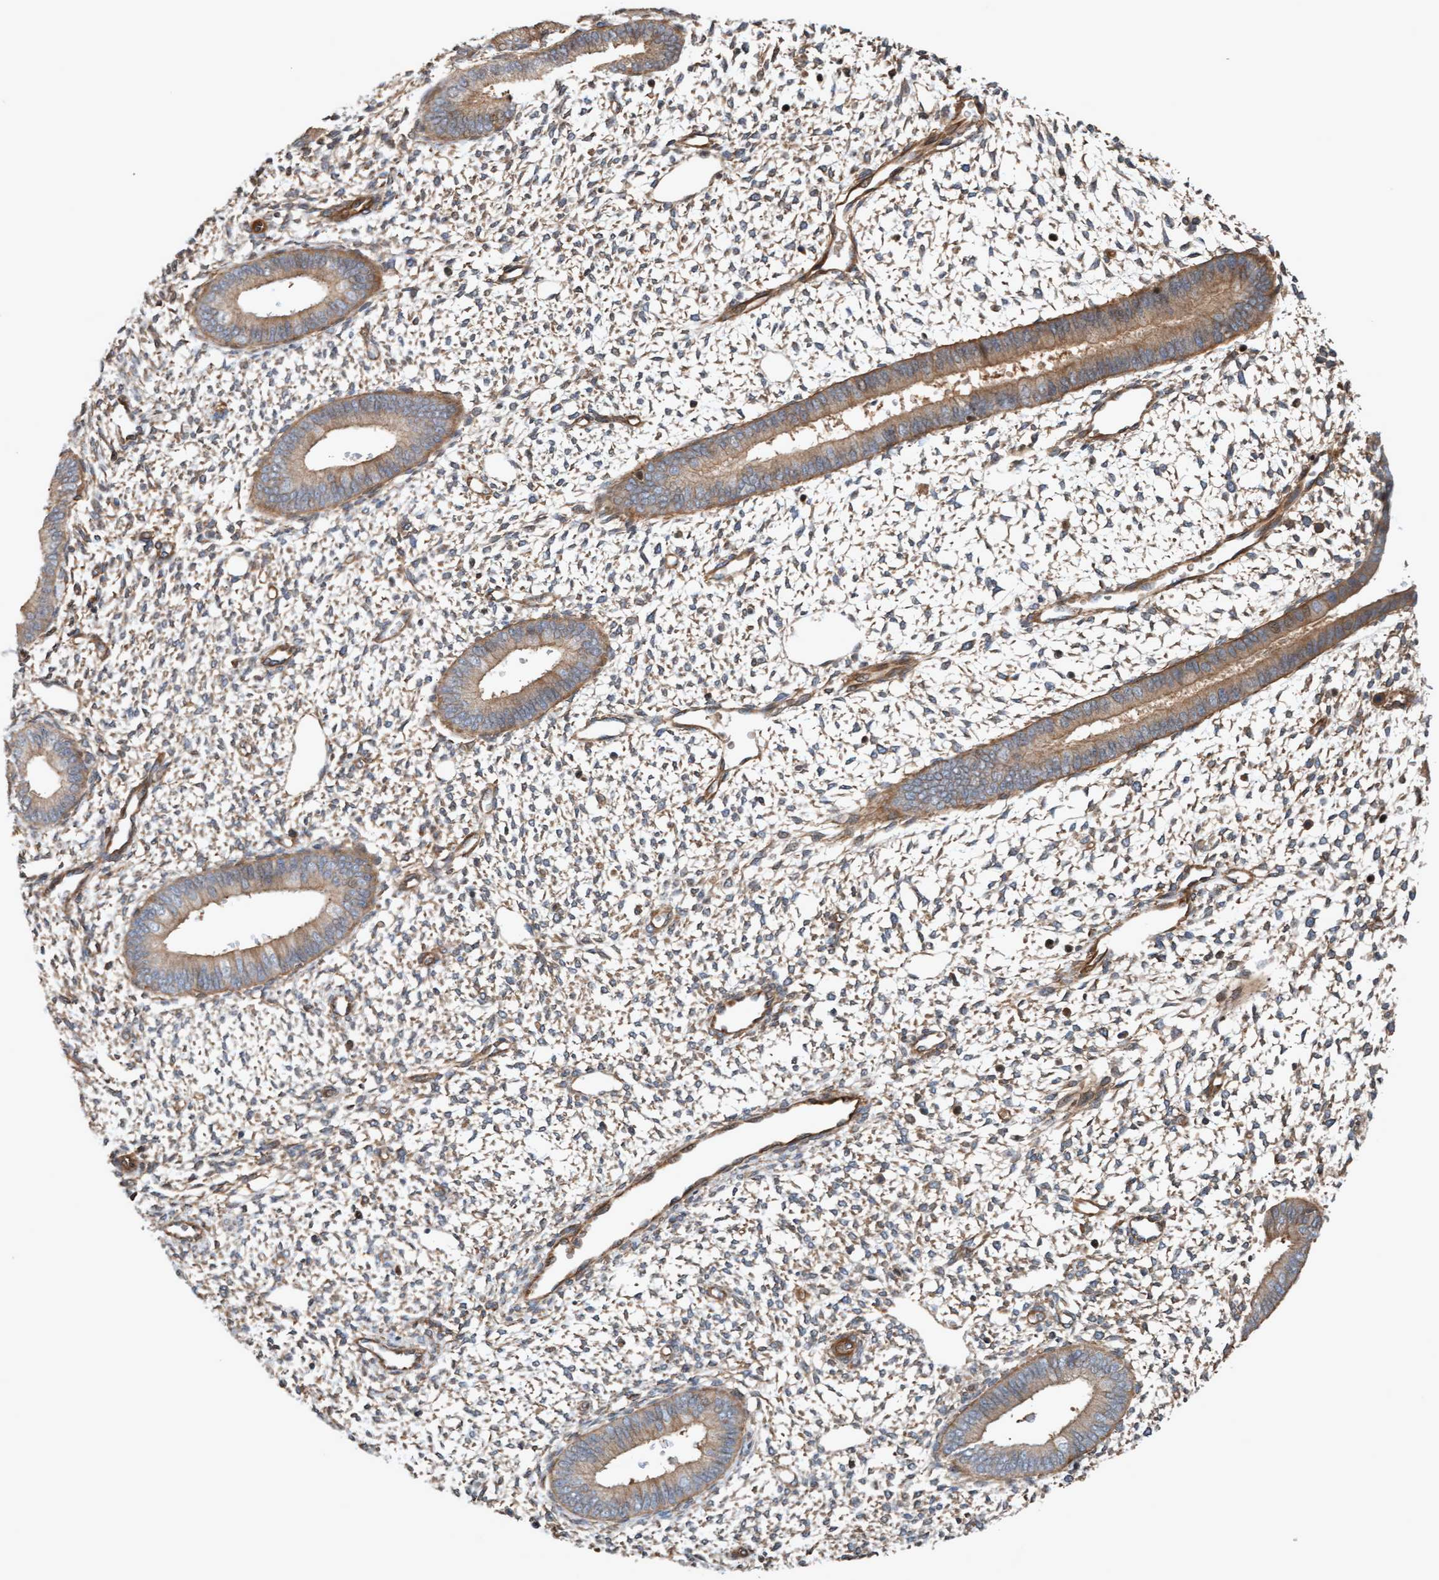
{"staining": {"intensity": "weak", "quantity": ">75%", "location": "cytoplasmic/membranous"}, "tissue": "endometrium", "cell_type": "Cells in endometrial stroma", "image_type": "normal", "snomed": [{"axis": "morphology", "description": "Normal tissue, NOS"}, {"axis": "topography", "description": "Endometrium"}], "caption": "Protein expression analysis of normal endometrium exhibits weak cytoplasmic/membranous positivity in about >75% of cells in endometrial stroma.", "gene": "ERAL1", "patient": {"sex": "female", "age": 46}}